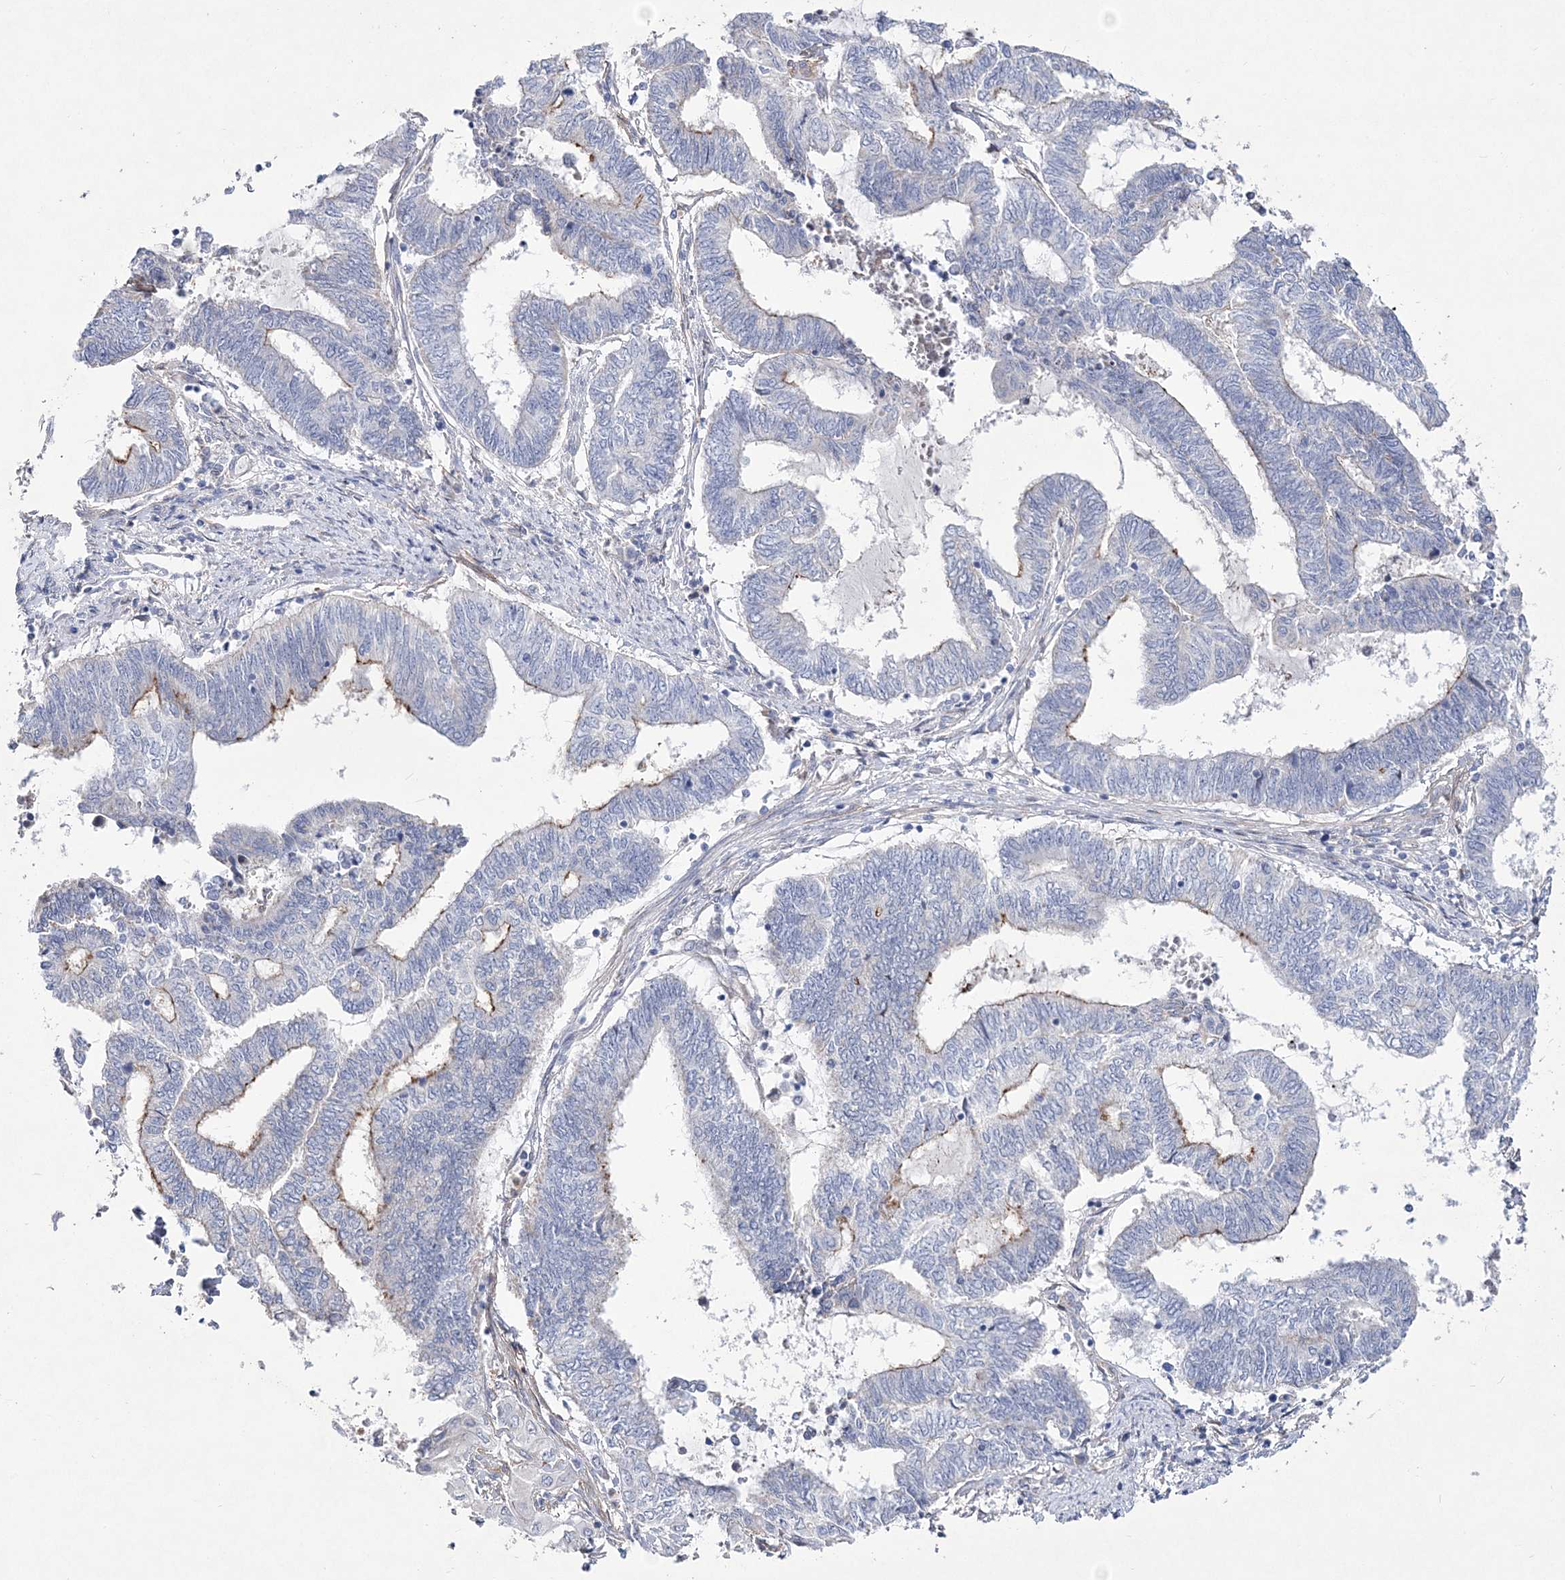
{"staining": {"intensity": "weak", "quantity": "<25%", "location": "cytoplasmic/membranous"}, "tissue": "endometrial cancer", "cell_type": "Tumor cells", "image_type": "cancer", "snomed": [{"axis": "morphology", "description": "Adenocarcinoma, NOS"}, {"axis": "topography", "description": "Uterus"}, {"axis": "topography", "description": "Endometrium"}], "caption": "There is no significant positivity in tumor cells of endometrial adenocarcinoma.", "gene": "ANO1", "patient": {"sex": "female", "age": 70}}